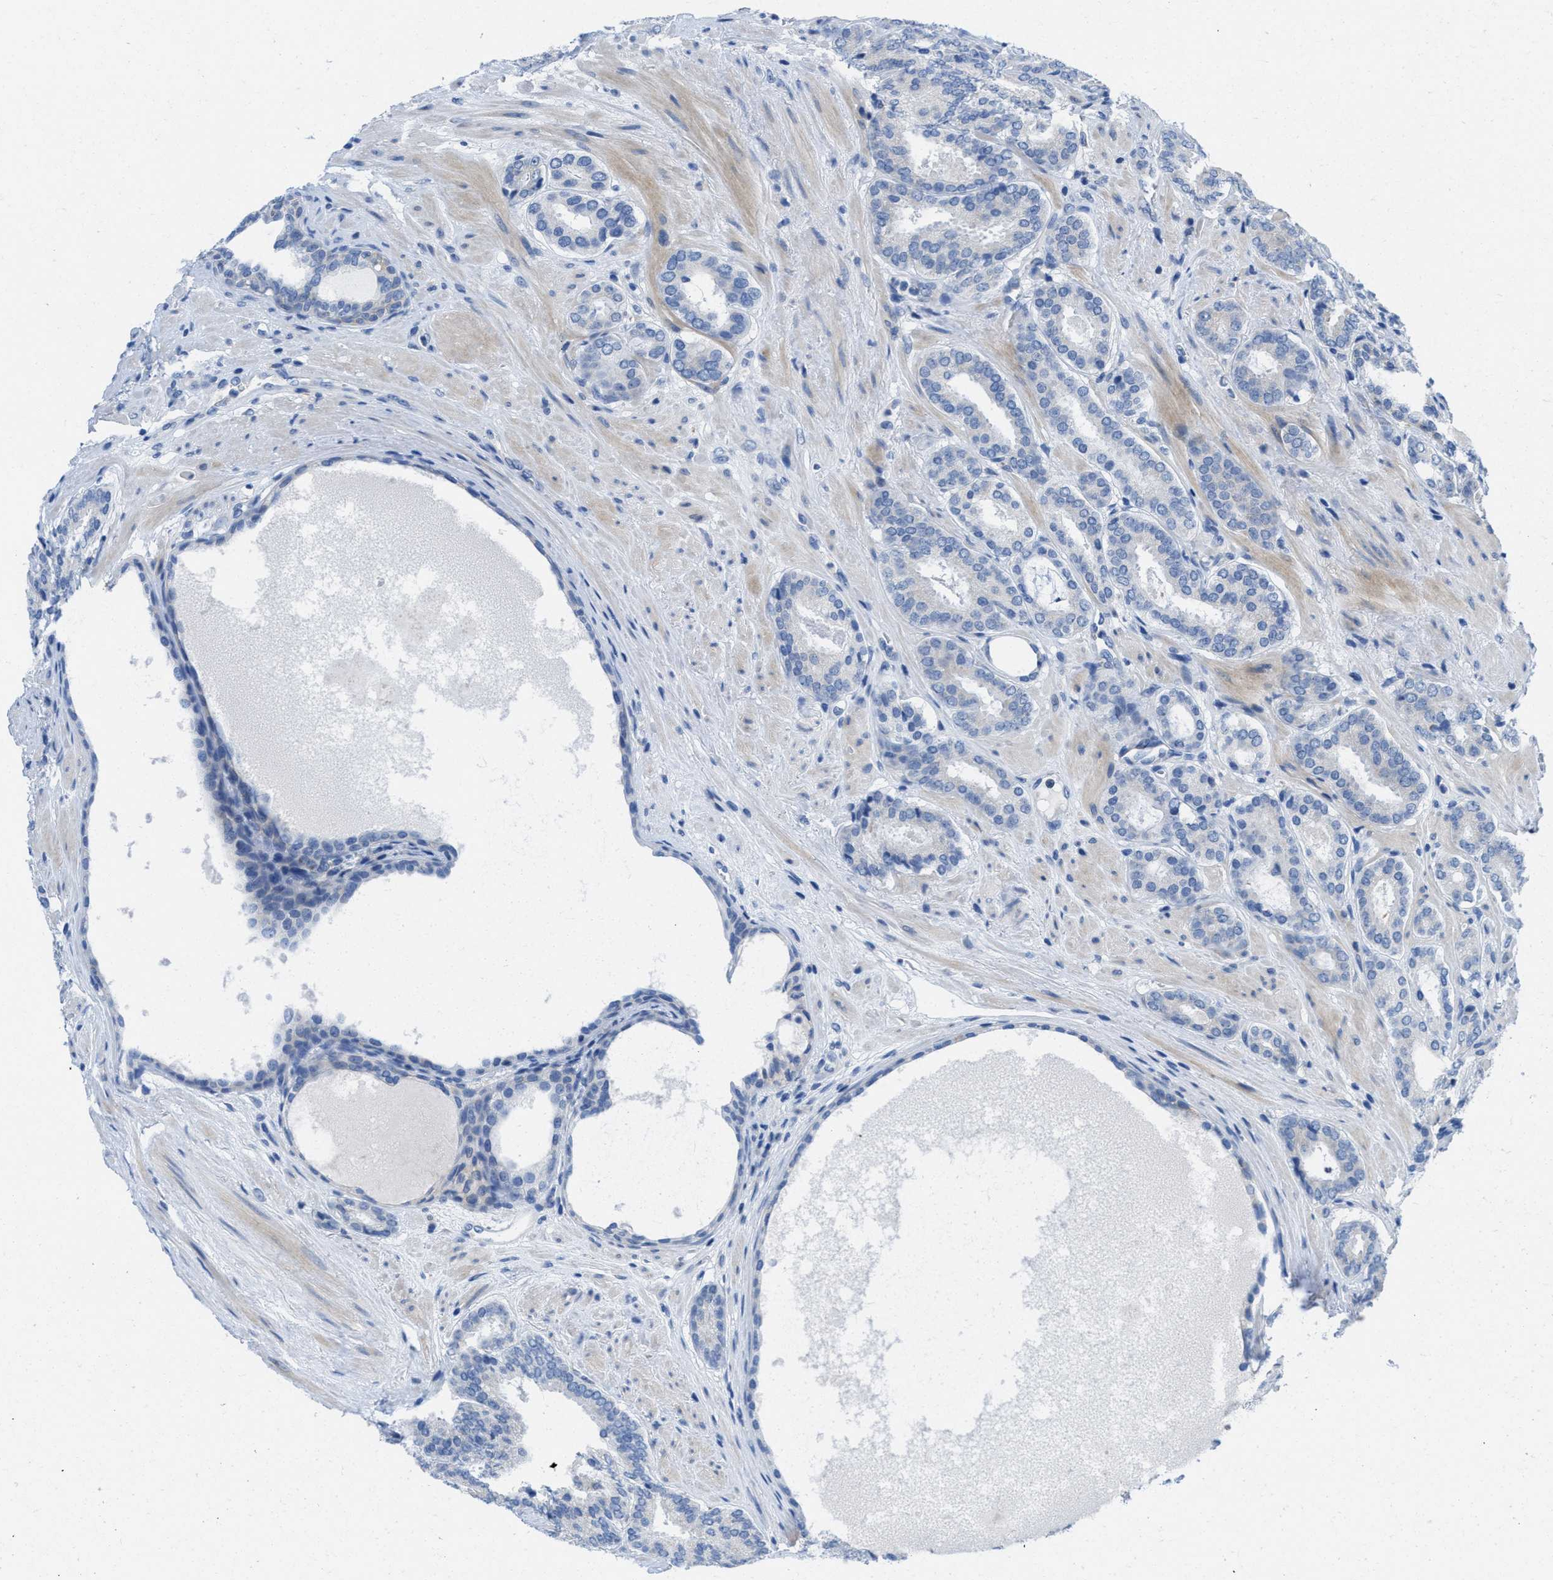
{"staining": {"intensity": "negative", "quantity": "none", "location": "none"}, "tissue": "prostate cancer", "cell_type": "Tumor cells", "image_type": "cancer", "snomed": [{"axis": "morphology", "description": "Adenocarcinoma, Low grade"}, {"axis": "topography", "description": "Prostate"}], "caption": "This is an IHC image of human low-grade adenocarcinoma (prostate). There is no staining in tumor cells.", "gene": "PTDSS1", "patient": {"sex": "male", "age": 69}}